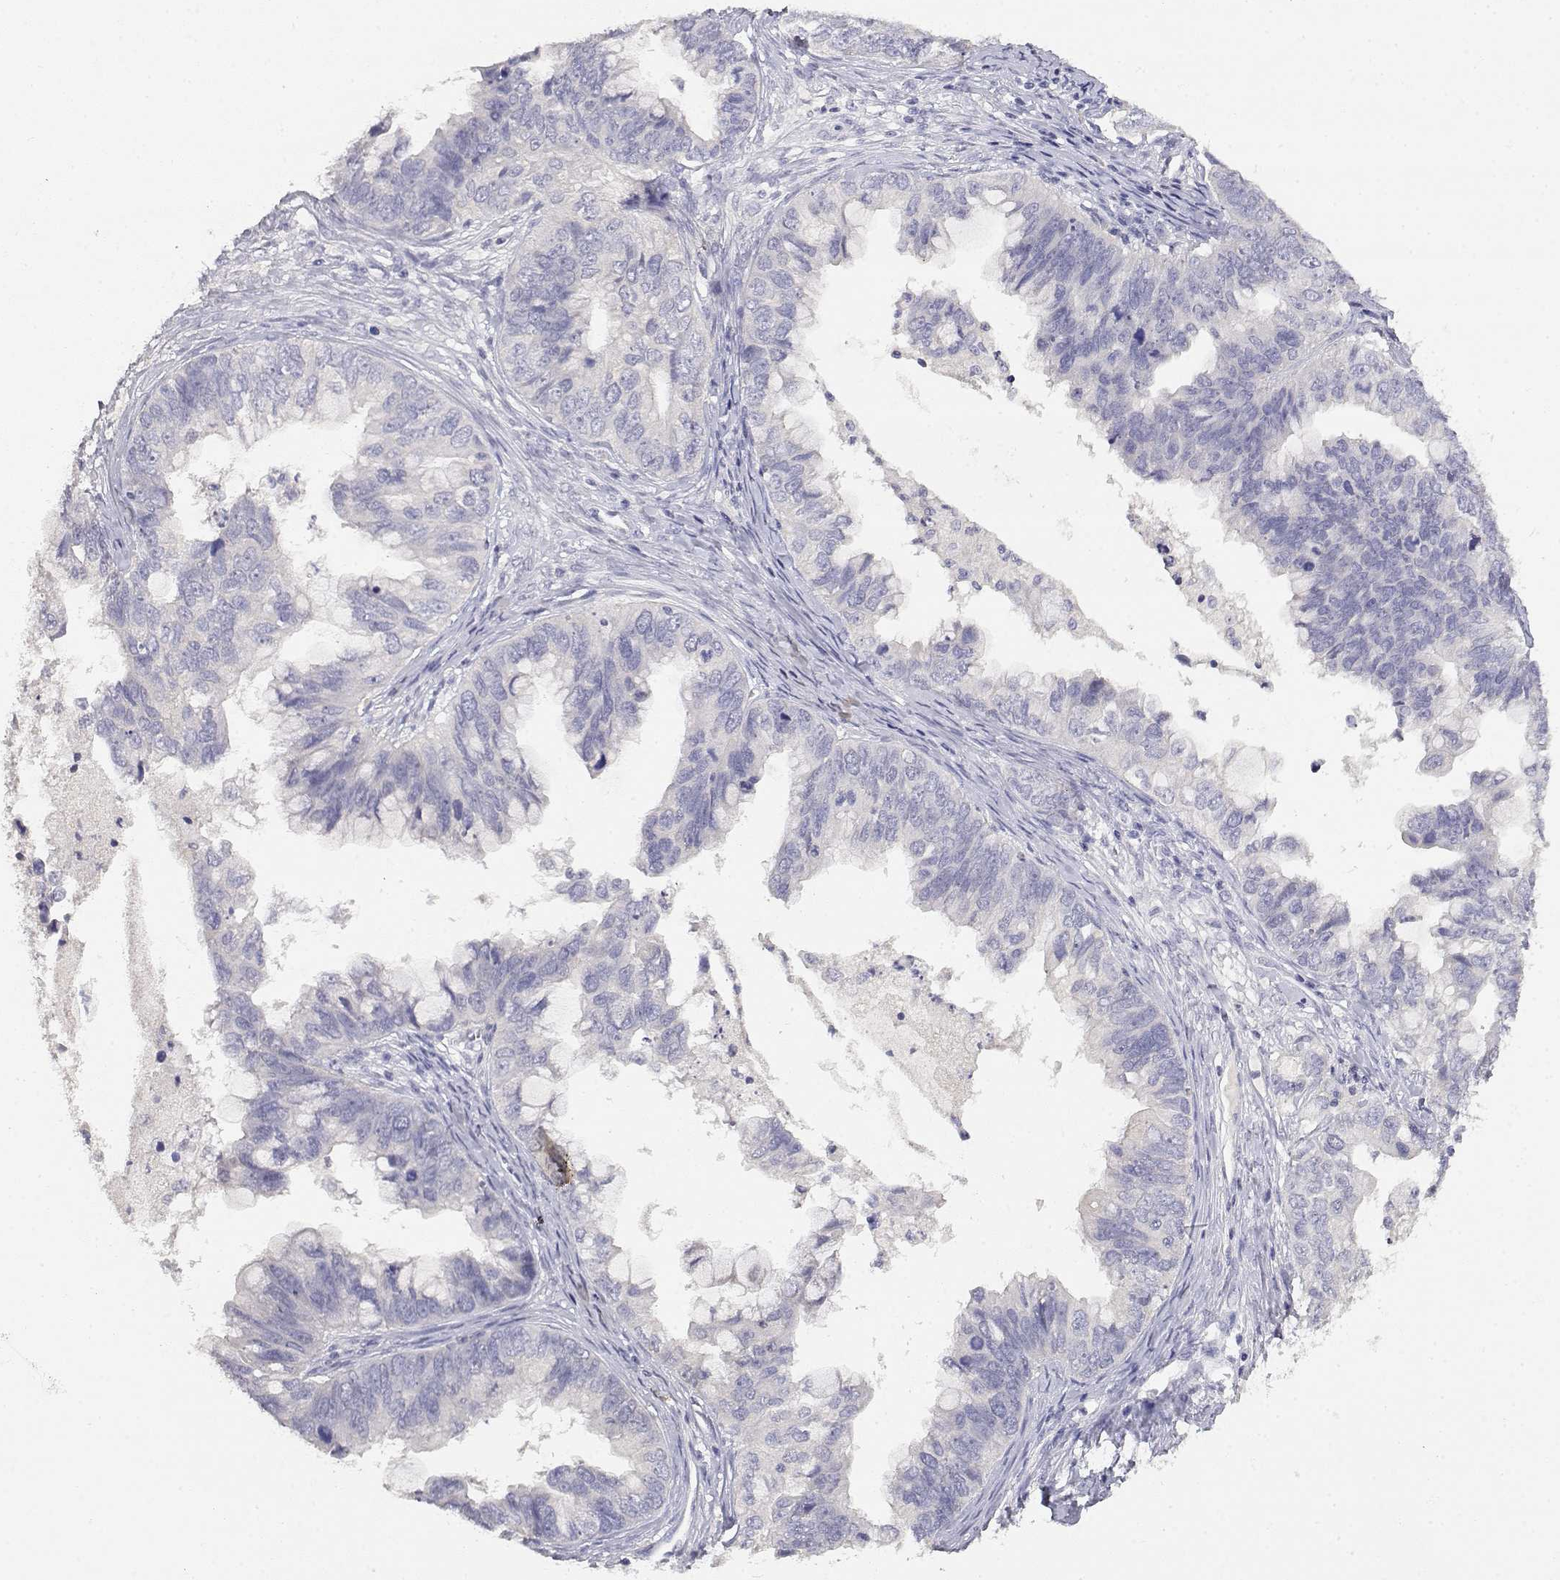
{"staining": {"intensity": "negative", "quantity": "none", "location": "none"}, "tissue": "ovarian cancer", "cell_type": "Tumor cells", "image_type": "cancer", "snomed": [{"axis": "morphology", "description": "Cystadenocarcinoma, mucinous, NOS"}, {"axis": "topography", "description": "Ovary"}], "caption": "Human ovarian cancer (mucinous cystadenocarcinoma) stained for a protein using immunohistochemistry (IHC) reveals no staining in tumor cells.", "gene": "ADA", "patient": {"sex": "female", "age": 76}}